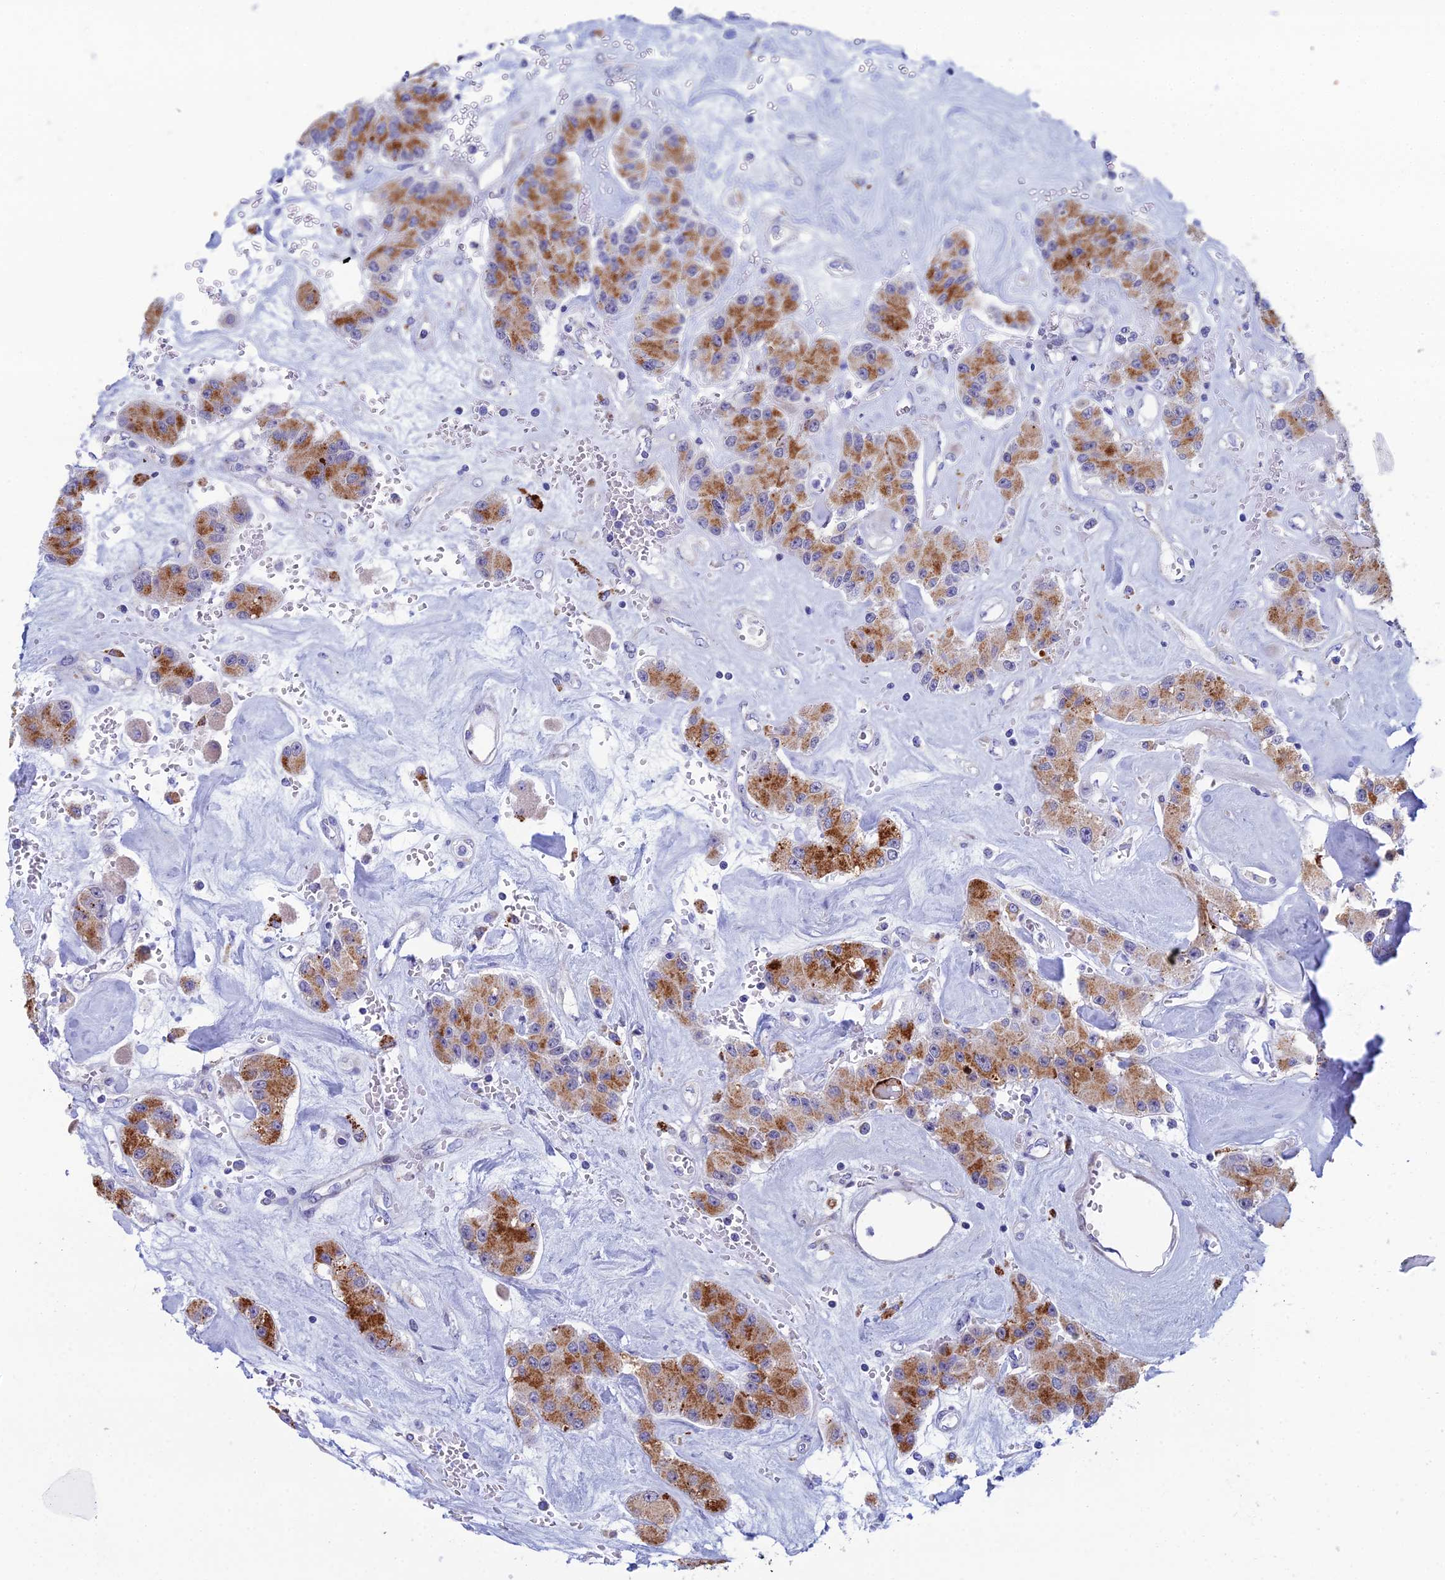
{"staining": {"intensity": "moderate", "quantity": "25%-75%", "location": "cytoplasmic/membranous"}, "tissue": "carcinoid", "cell_type": "Tumor cells", "image_type": "cancer", "snomed": [{"axis": "morphology", "description": "Carcinoid, malignant, NOS"}, {"axis": "topography", "description": "Pancreas"}], "caption": "Carcinoid stained for a protein (brown) demonstrates moderate cytoplasmic/membranous positive staining in about 25%-75% of tumor cells.", "gene": "CFAP210", "patient": {"sex": "male", "age": 41}}